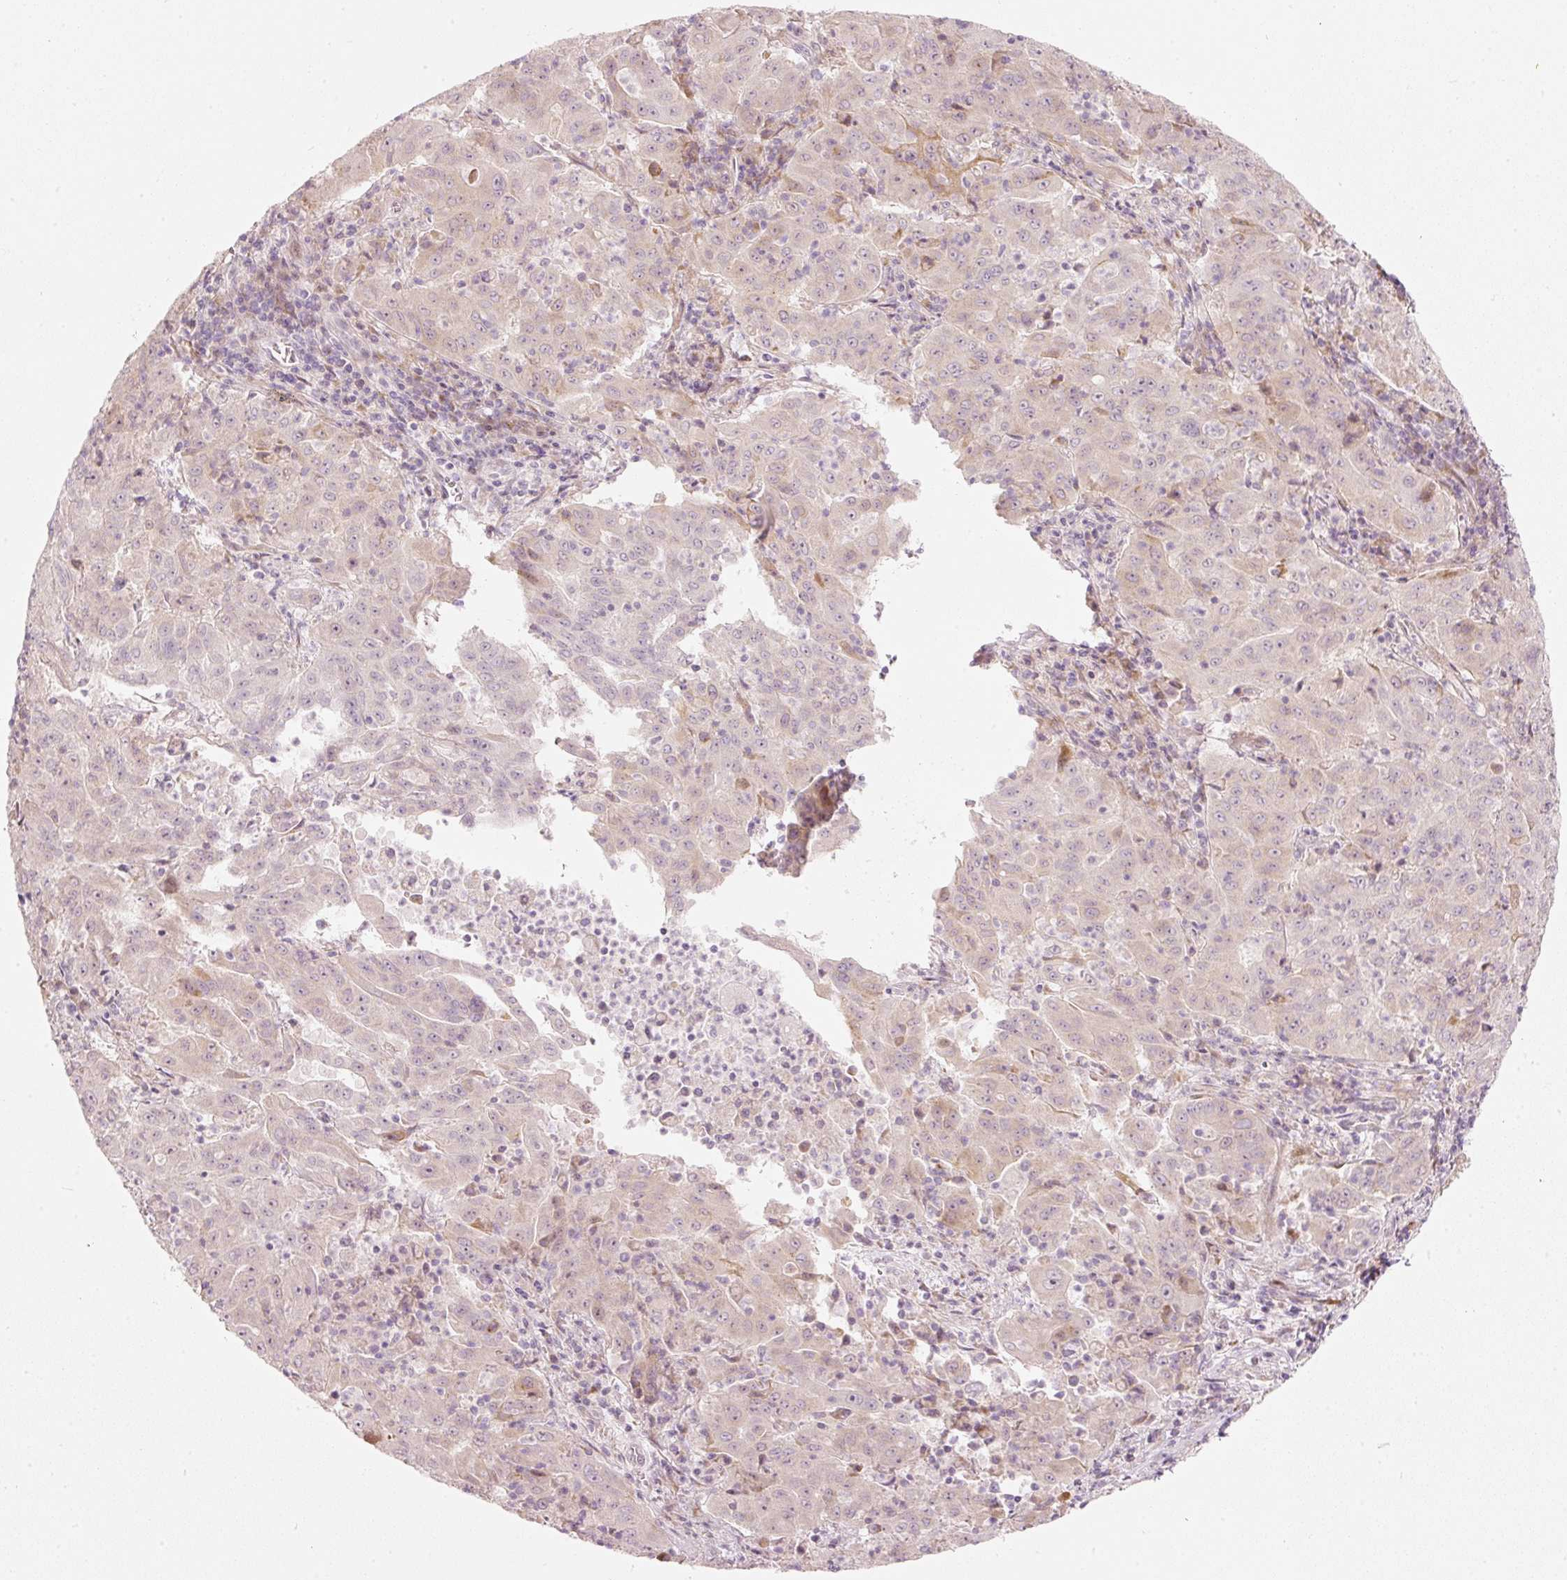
{"staining": {"intensity": "negative", "quantity": "none", "location": "none"}, "tissue": "pancreatic cancer", "cell_type": "Tumor cells", "image_type": "cancer", "snomed": [{"axis": "morphology", "description": "Adenocarcinoma, NOS"}, {"axis": "topography", "description": "Pancreas"}], "caption": "Tumor cells are negative for brown protein staining in adenocarcinoma (pancreatic).", "gene": "SLC20A1", "patient": {"sex": "male", "age": 63}}